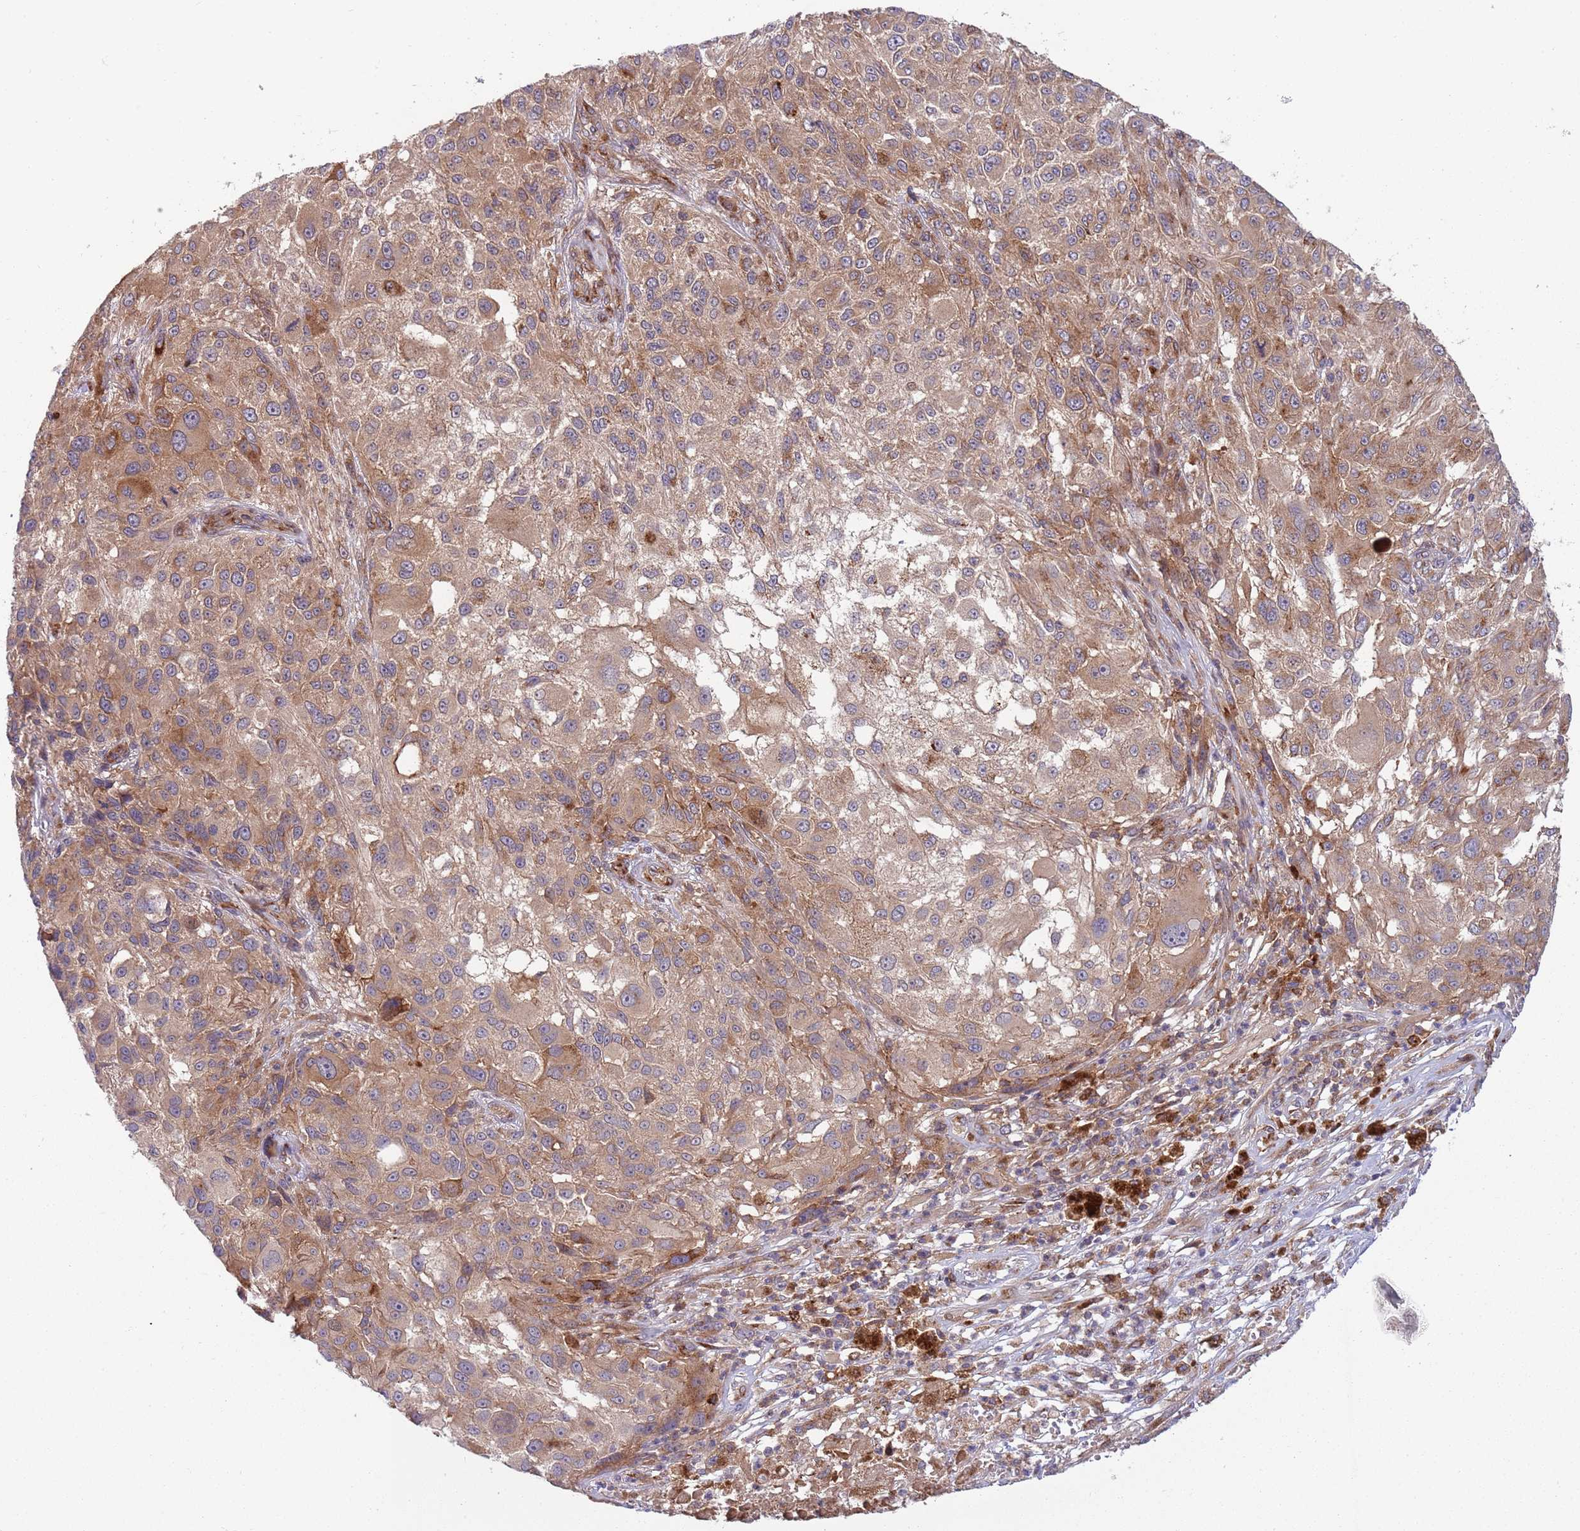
{"staining": {"intensity": "moderate", "quantity": ">75%", "location": "cytoplasmic/membranous"}, "tissue": "melanoma", "cell_type": "Tumor cells", "image_type": "cancer", "snomed": [{"axis": "morphology", "description": "Normal morphology"}, {"axis": "morphology", "description": "Malignant melanoma, NOS"}, {"axis": "topography", "description": "Skin"}], "caption": "Immunohistochemistry (IHC) (DAB) staining of melanoma displays moderate cytoplasmic/membranous protein positivity in approximately >75% of tumor cells.", "gene": "BTBD7", "patient": {"sex": "female", "age": 72}}